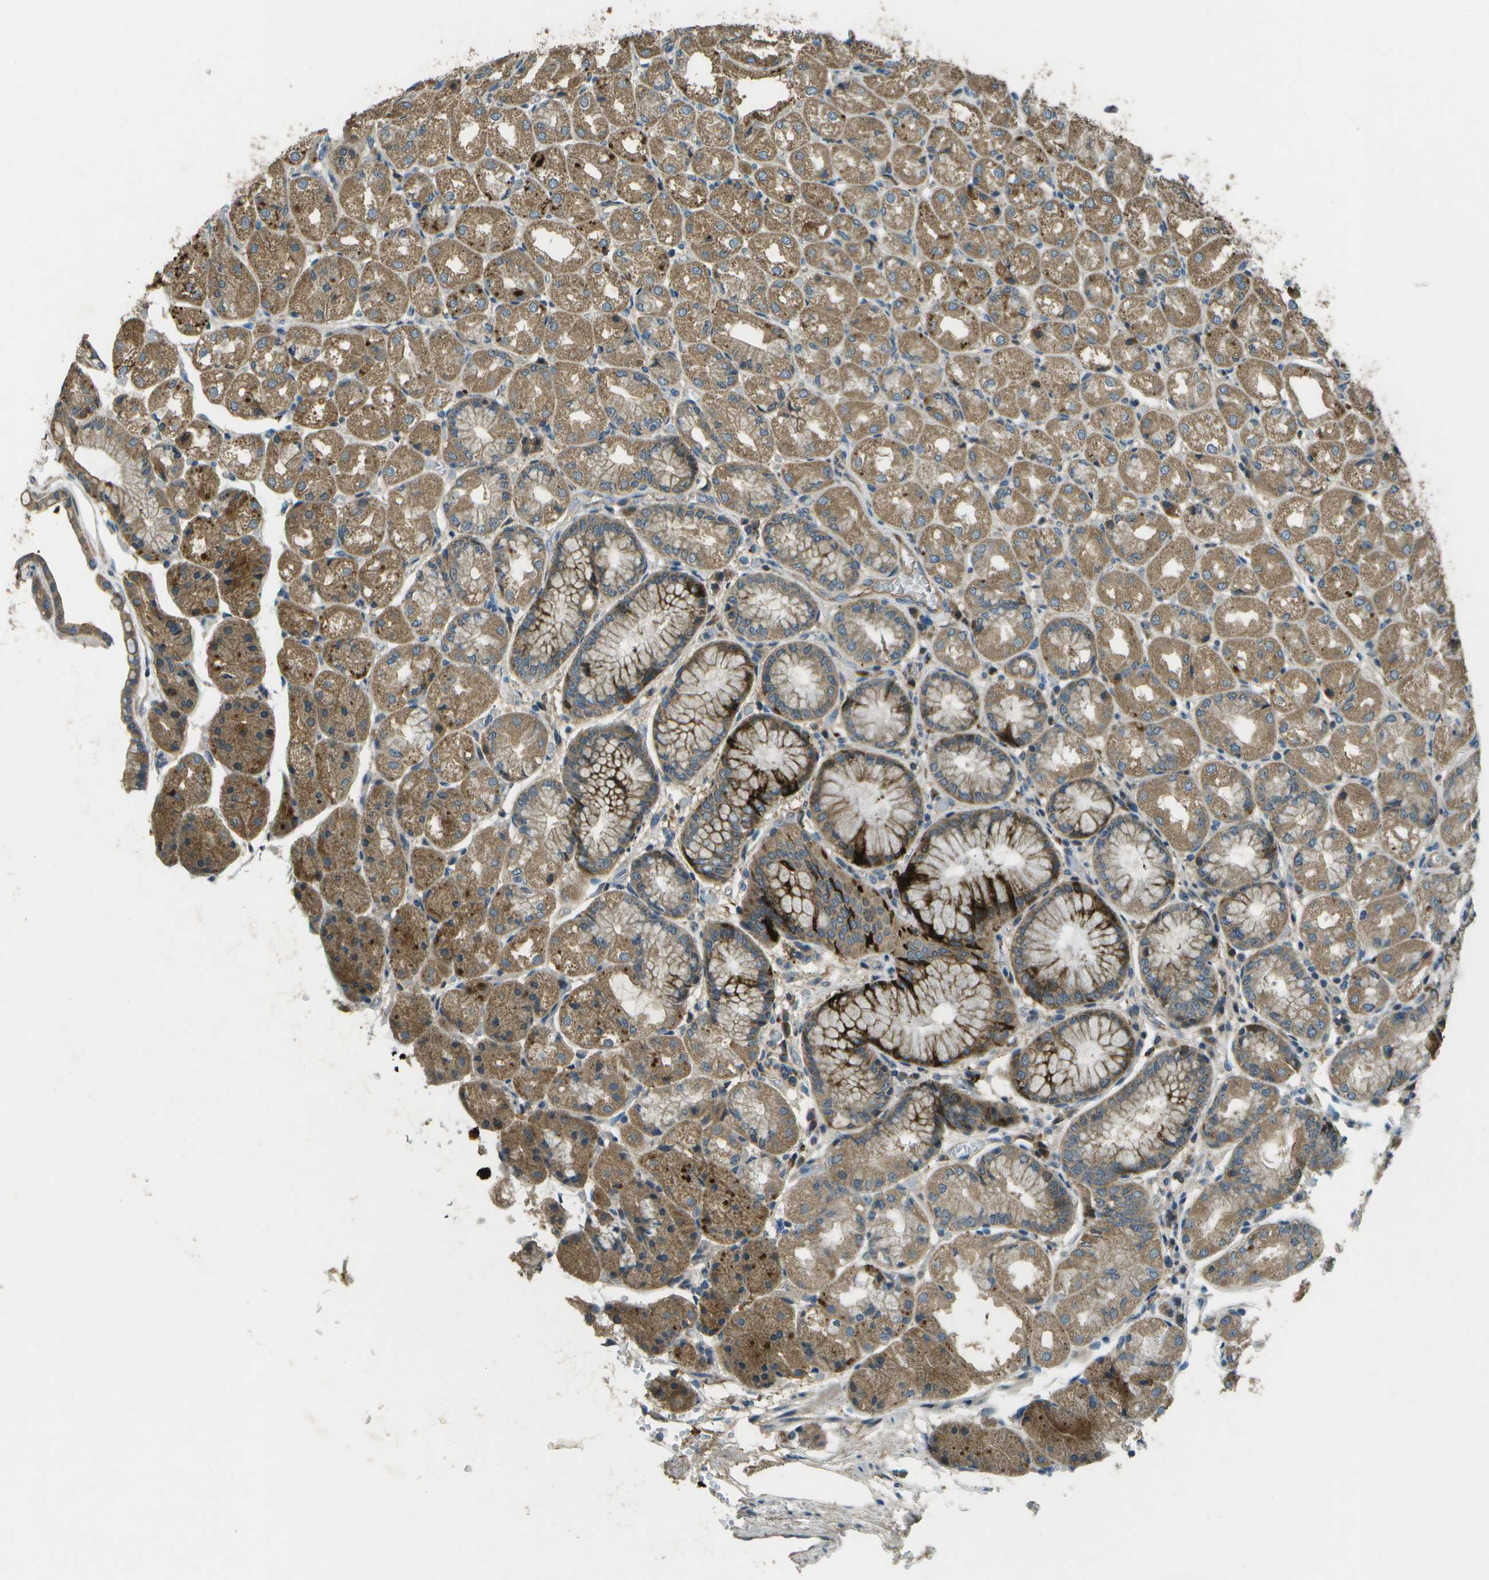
{"staining": {"intensity": "moderate", "quantity": ">75%", "location": "cytoplasmic/membranous"}, "tissue": "stomach", "cell_type": "Glandular cells", "image_type": "normal", "snomed": [{"axis": "morphology", "description": "Normal tissue, NOS"}, {"axis": "topography", "description": "Stomach, upper"}], "caption": "The micrograph reveals staining of unremarkable stomach, revealing moderate cytoplasmic/membranous protein staining (brown color) within glandular cells.", "gene": "PXYLP1", "patient": {"sex": "male", "age": 72}}